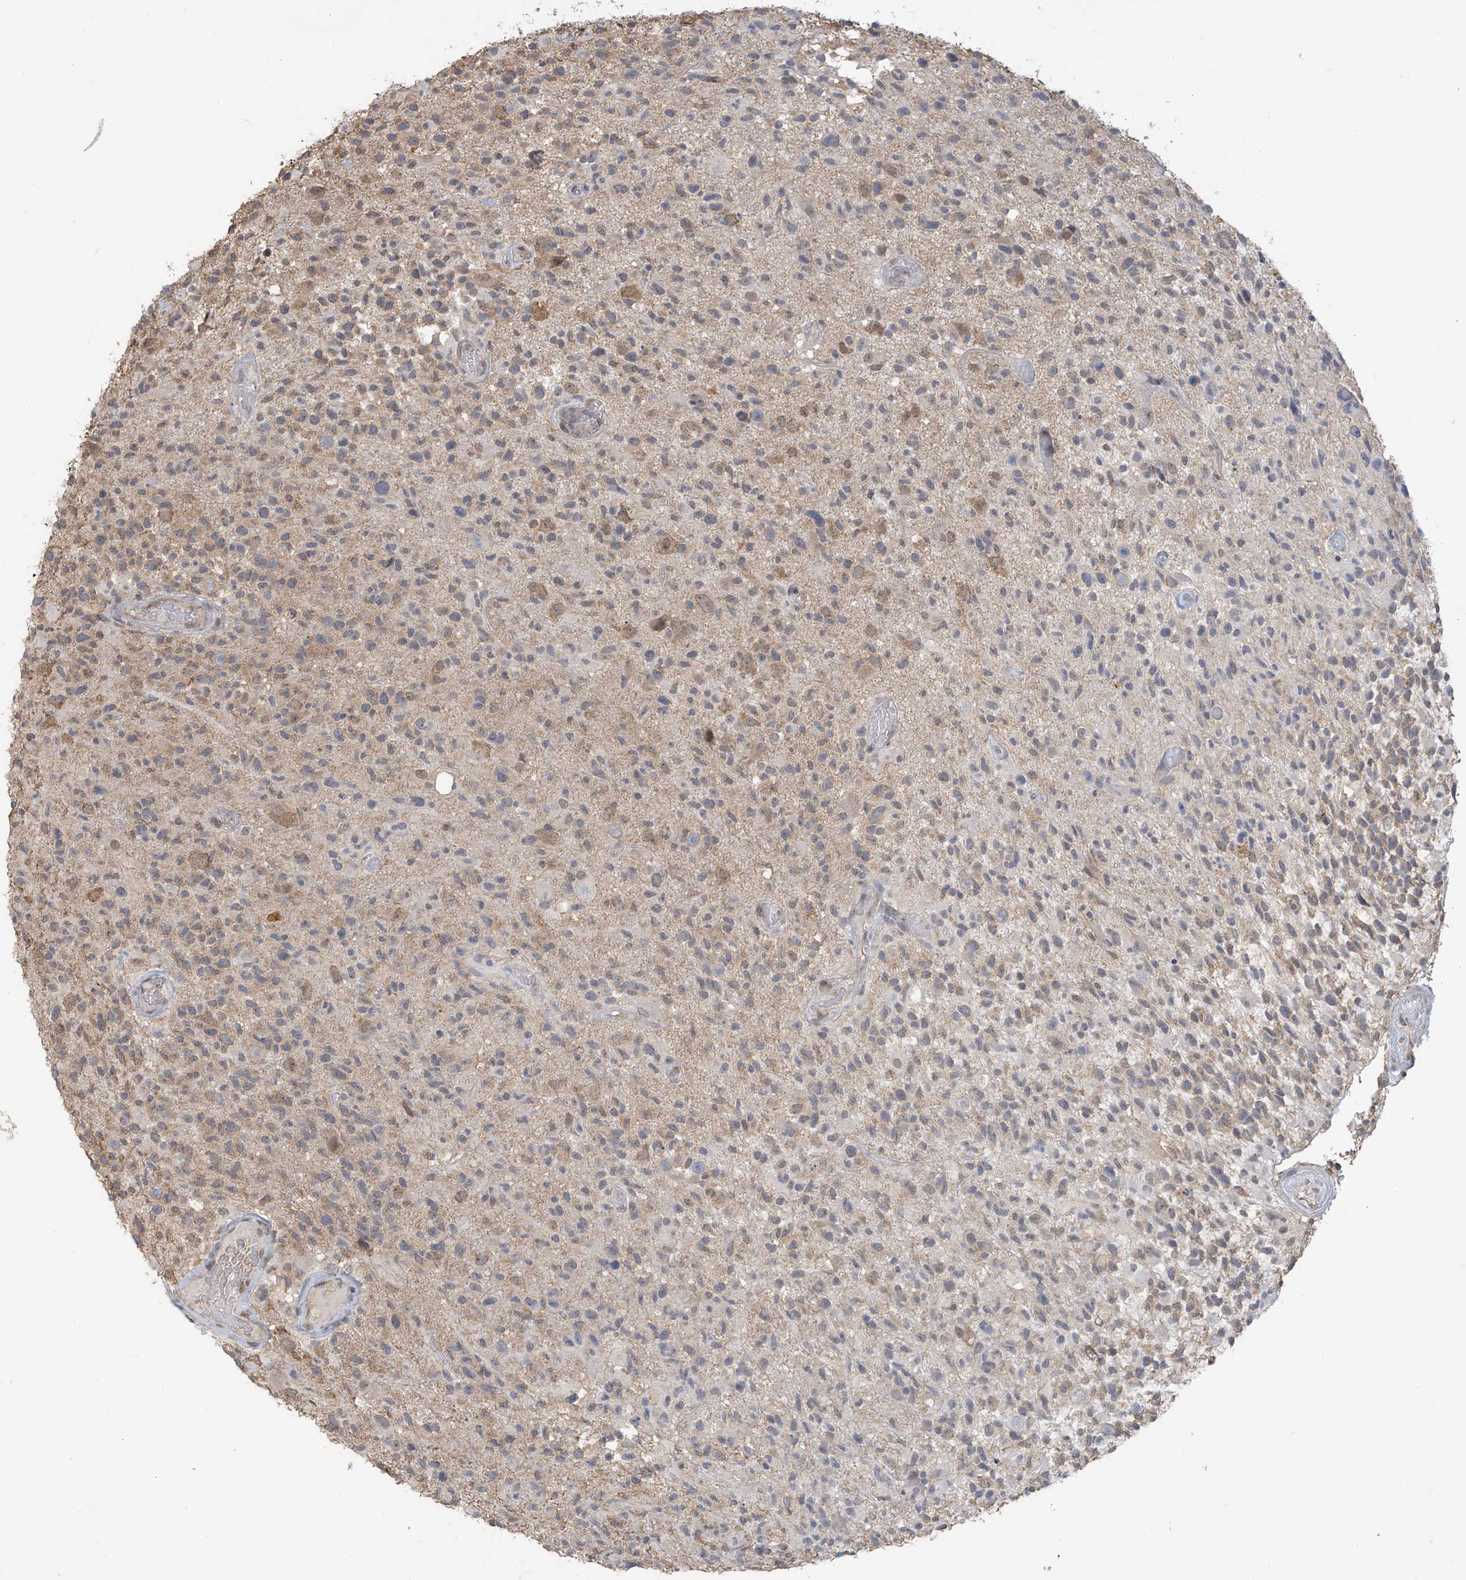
{"staining": {"intensity": "moderate", "quantity": "25%-75%", "location": "cytoplasmic/membranous"}, "tissue": "glioma", "cell_type": "Tumor cells", "image_type": "cancer", "snomed": [{"axis": "morphology", "description": "Glioma, malignant, High grade"}, {"axis": "morphology", "description": "Glioblastoma, NOS"}, {"axis": "topography", "description": "Brain"}], "caption": "IHC micrograph of neoplastic tissue: glioma stained using IHC shows medium levels of moderate protein expression localized specifically in the cytoplasmic/membranous of tumor cells, appearing as a cytoplasmic/membranous brown color.", "gene": "KIAA1522", "patient": {"sex": "male", "age": 60}}